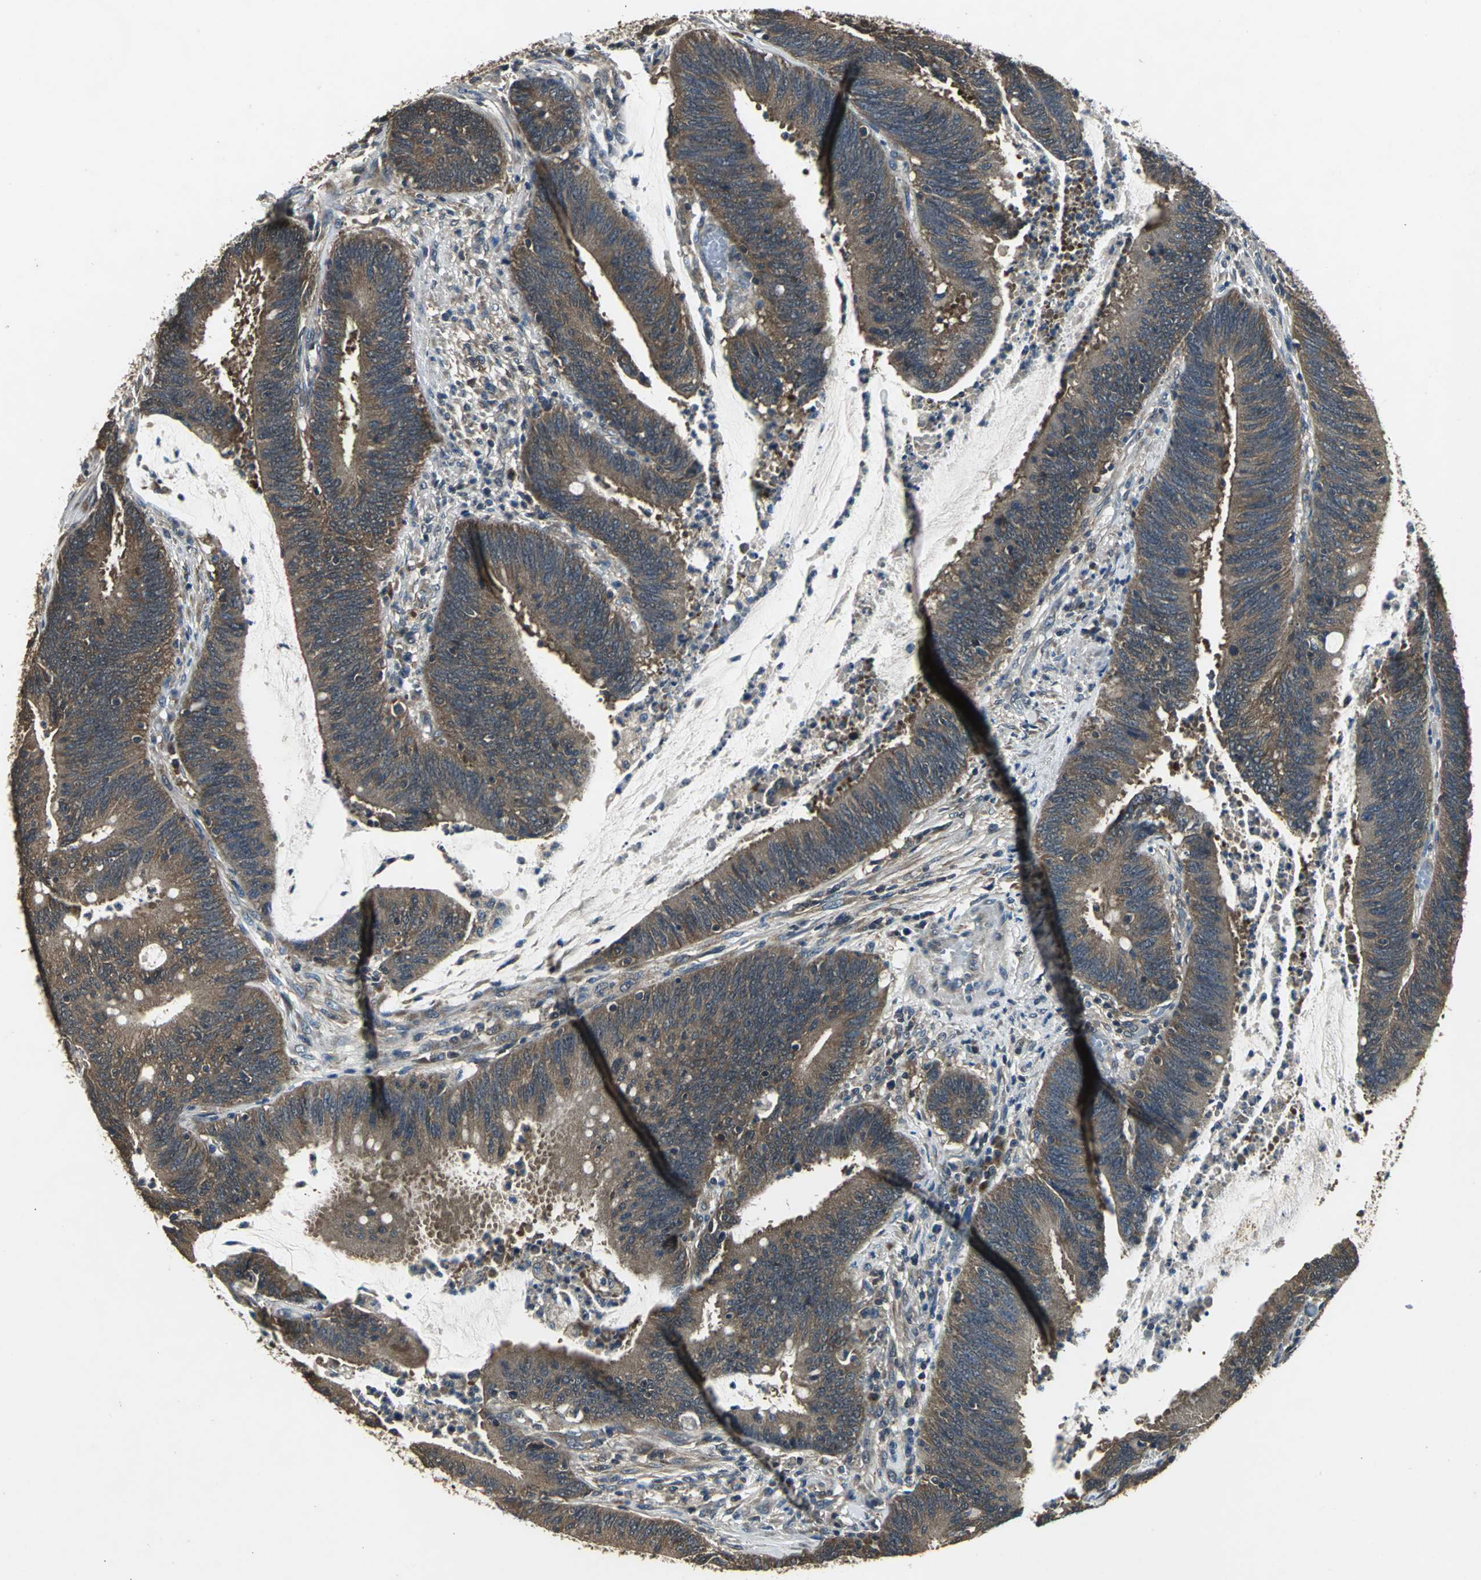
{"staining": {"intensity": "moderate", "quantity": ">75%", "location": "cytoplasmic/membranous"}, "tissue": "colorectal cancer", "cell_type": "Tumor cells", "image_type": "cancer", "snomed": [{"axis": "morphology", "description": "Adenocarcinoma, NOS"}, {"axis": "topography", "description": "Rectum"}], "caption": "Colorectal cancer (adenocarcinoma) stained for a protein shows moderate cytoplasmic/membranous positivity in tumor cells. (Brightfield microscopy of DAB IHC at high magnification).", "gene": "IRF3", "patient": {"sex": "female", "age": 66}}